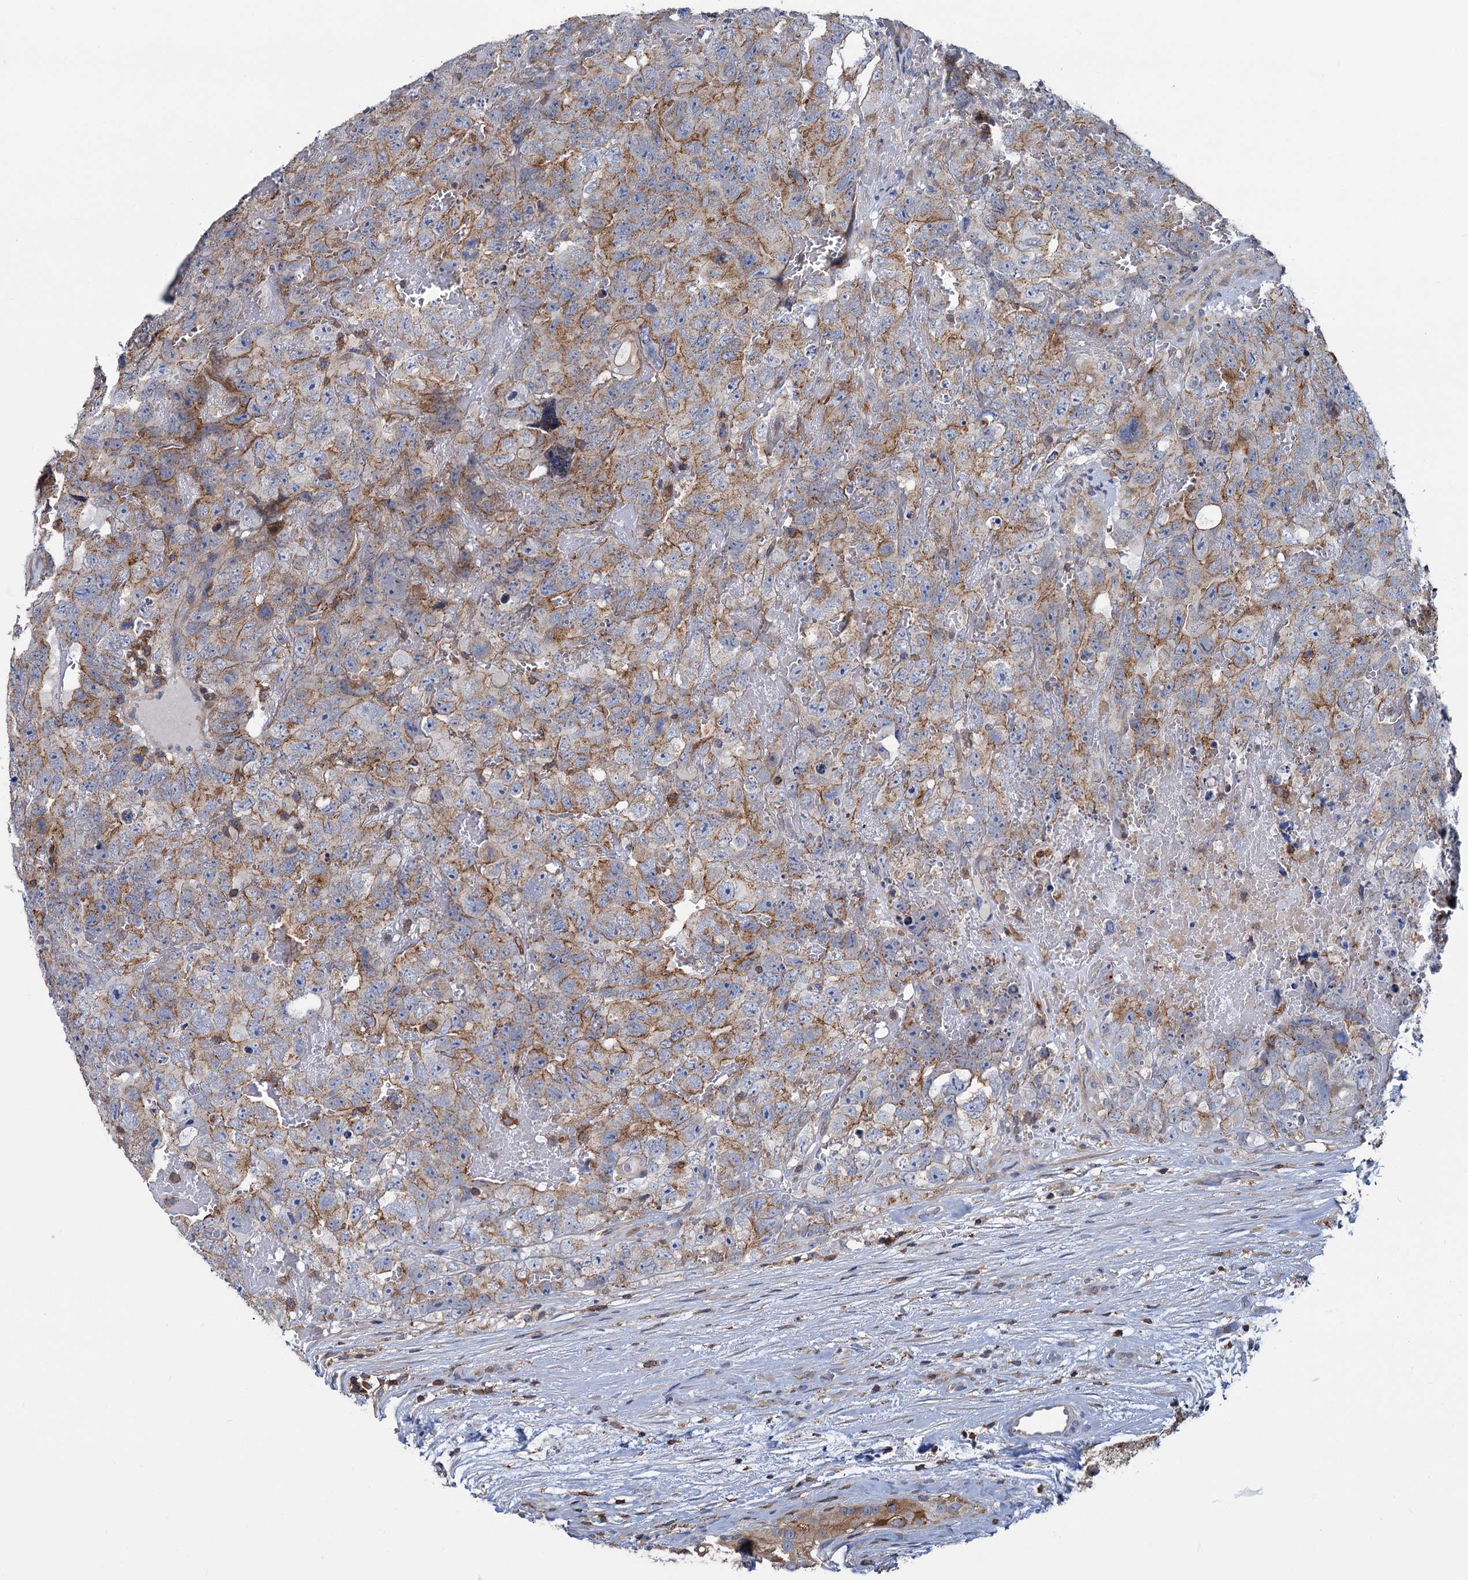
{"staining": {"intensity": "moderate", "quantity": ">75%", "location": "cytoplasmic/membranous"}, "tissue": "testis cancer", "cell_type": "Tumor cells", "image_type": "cancer", "snomed": [{"axis": "morphology", "description": "Carcinoma, Embryonal, NOS"}, {"axis": "topography", "description": "Testis"}], "caption": "Embryonal carcinoma (testis) was stained to show a protein in brown. There is medium levels of moderate cytoplasmic/membranous staining in about >75% of tumor cells. Using DAB (3,3'-diaminobenzidine) (brown) and hematoxylin (blue) stains, captured at high magnification using brightfield microscopy.", "gene": "LRCH4", "patient": {"sex": "male", "age": 45}}